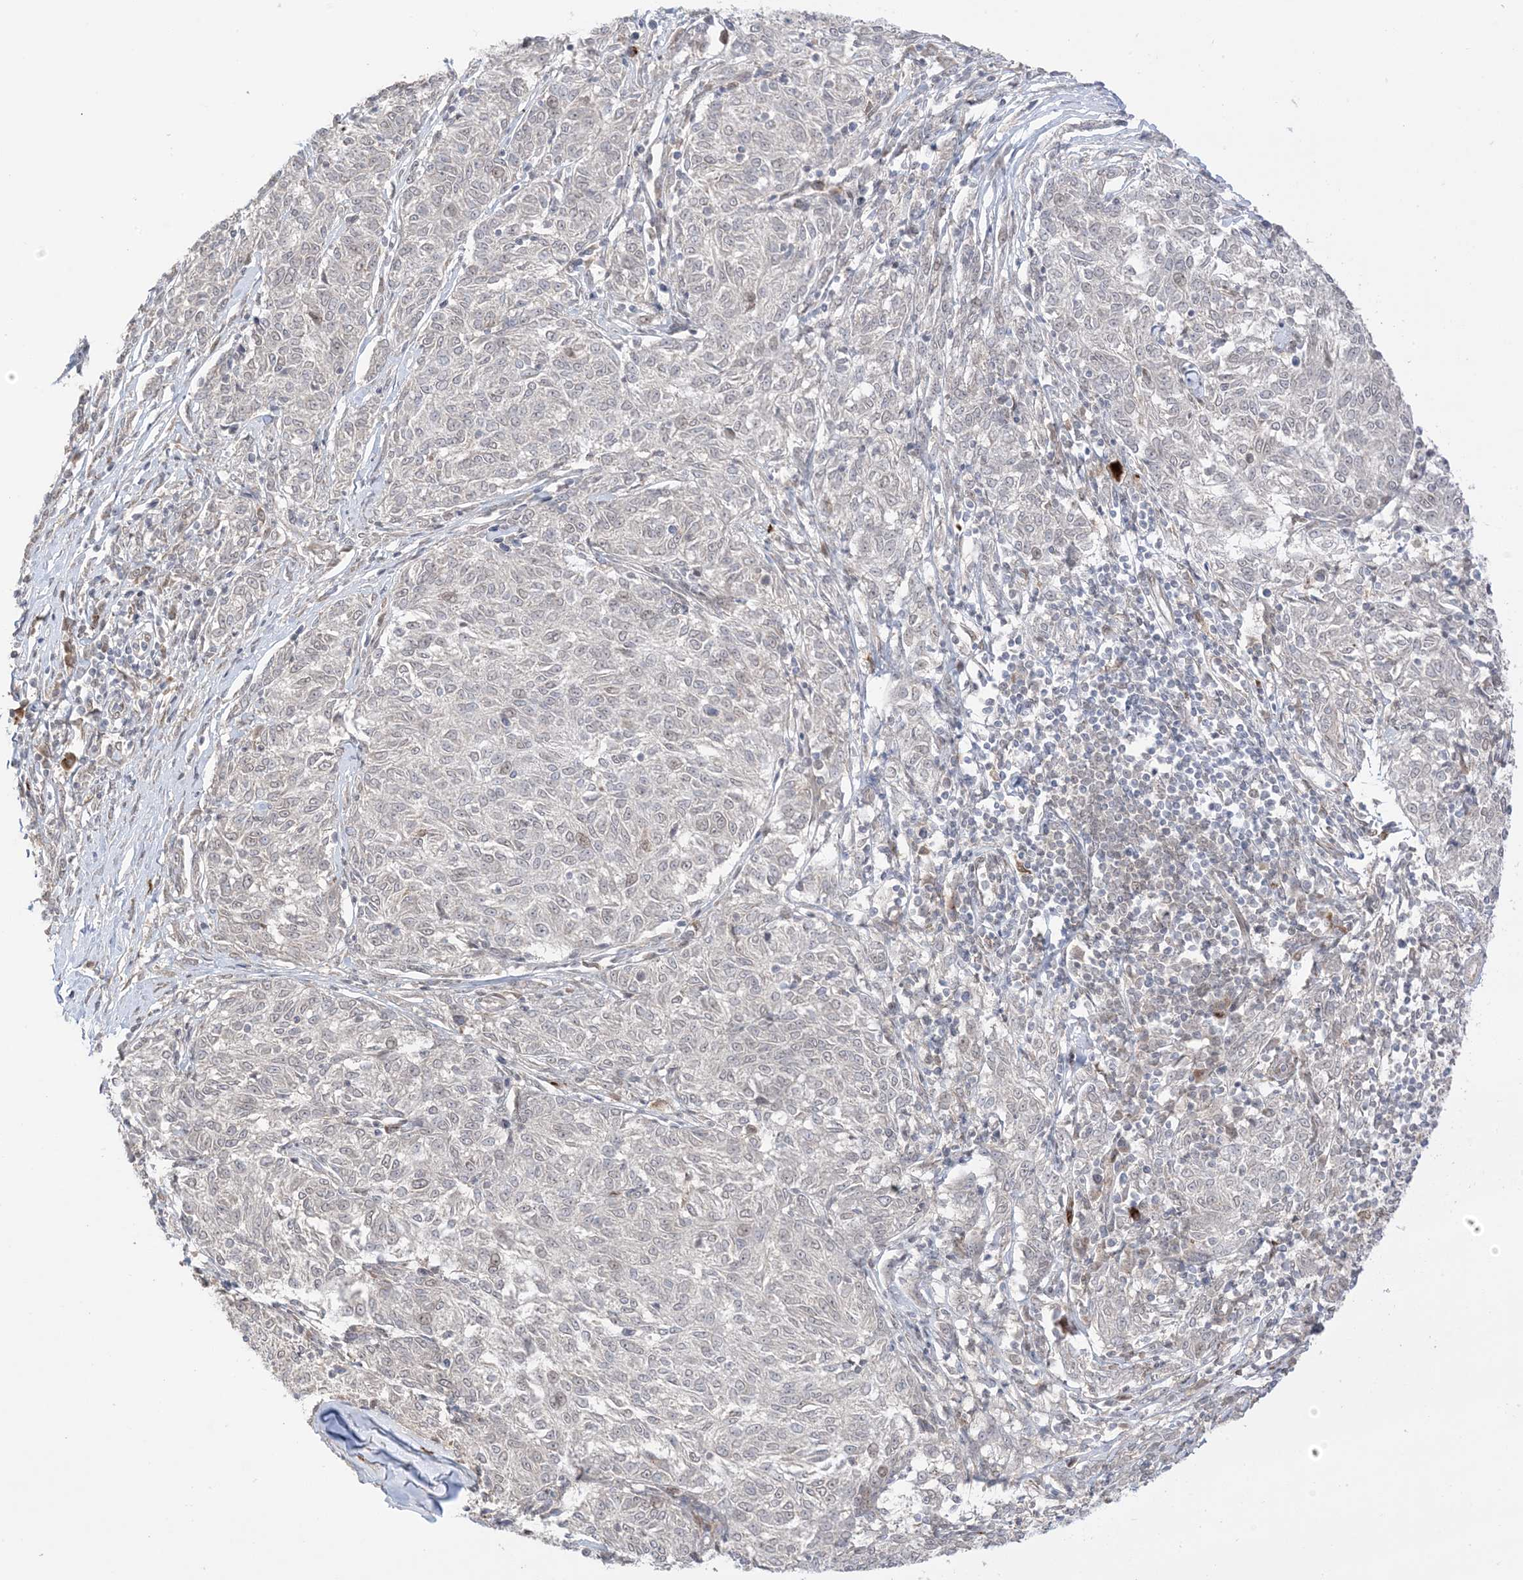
{"staining": {"intensity": "weak", "quantity": "<25%", "location": "nuclear"}, "tissue": "melanoma", "cell_type": "Tumor cells", "image_type": "cancer", "snomed": [{"axis": "morphology", "description": "Malignant melanoma, NOS"}, {"axis": "topography", "description": "Skin"}], "caption": "IHC histopathology image of neoplastic tissue: human melanoma stained with DAB shows no significant protein expression in tumor cells.", "gene": "UBE2E2", "patient": {"sex": "female", "age": 72}}